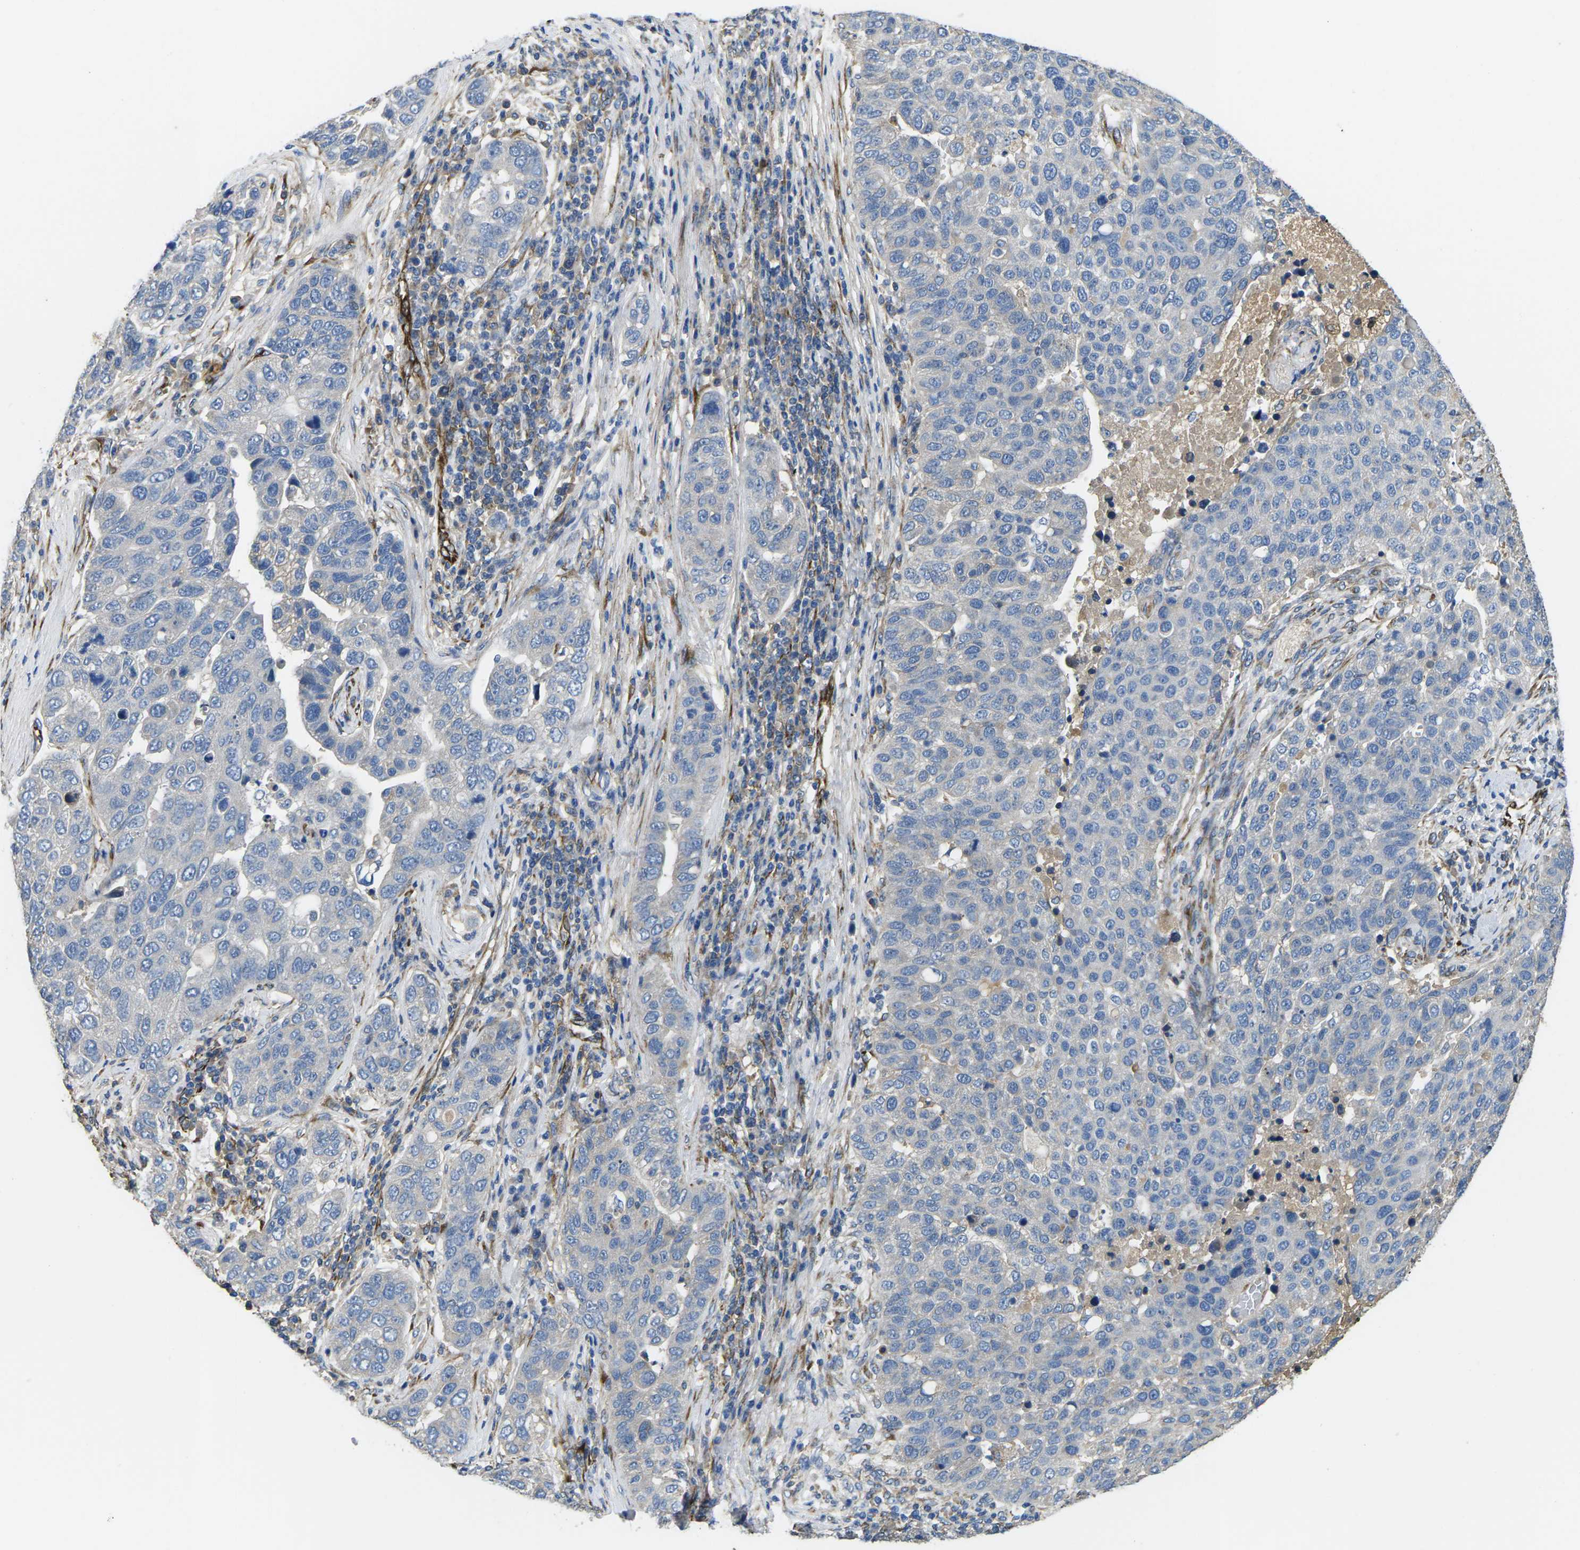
{"staining": {"intensity": "negative", "quantity": "none", "location": "none"}, "tissue": "pancreatic cancer", "cell_type": "Tumor cells", "image_type": "cancer", "snomed": [{"axis": "morphology", "description": "Adenocarcinoma, NOS"}, {"axis": "topography", "description": "Pancreas"}], "caption": "Immunohistochemistry (IHC) micrograph of adenocarcinoma (pancreatic) stained for a protein (brown), which displays no staining in tumor cells.", "gene": "PDZD8", "patient": {"sex": "female", "age": 61}}